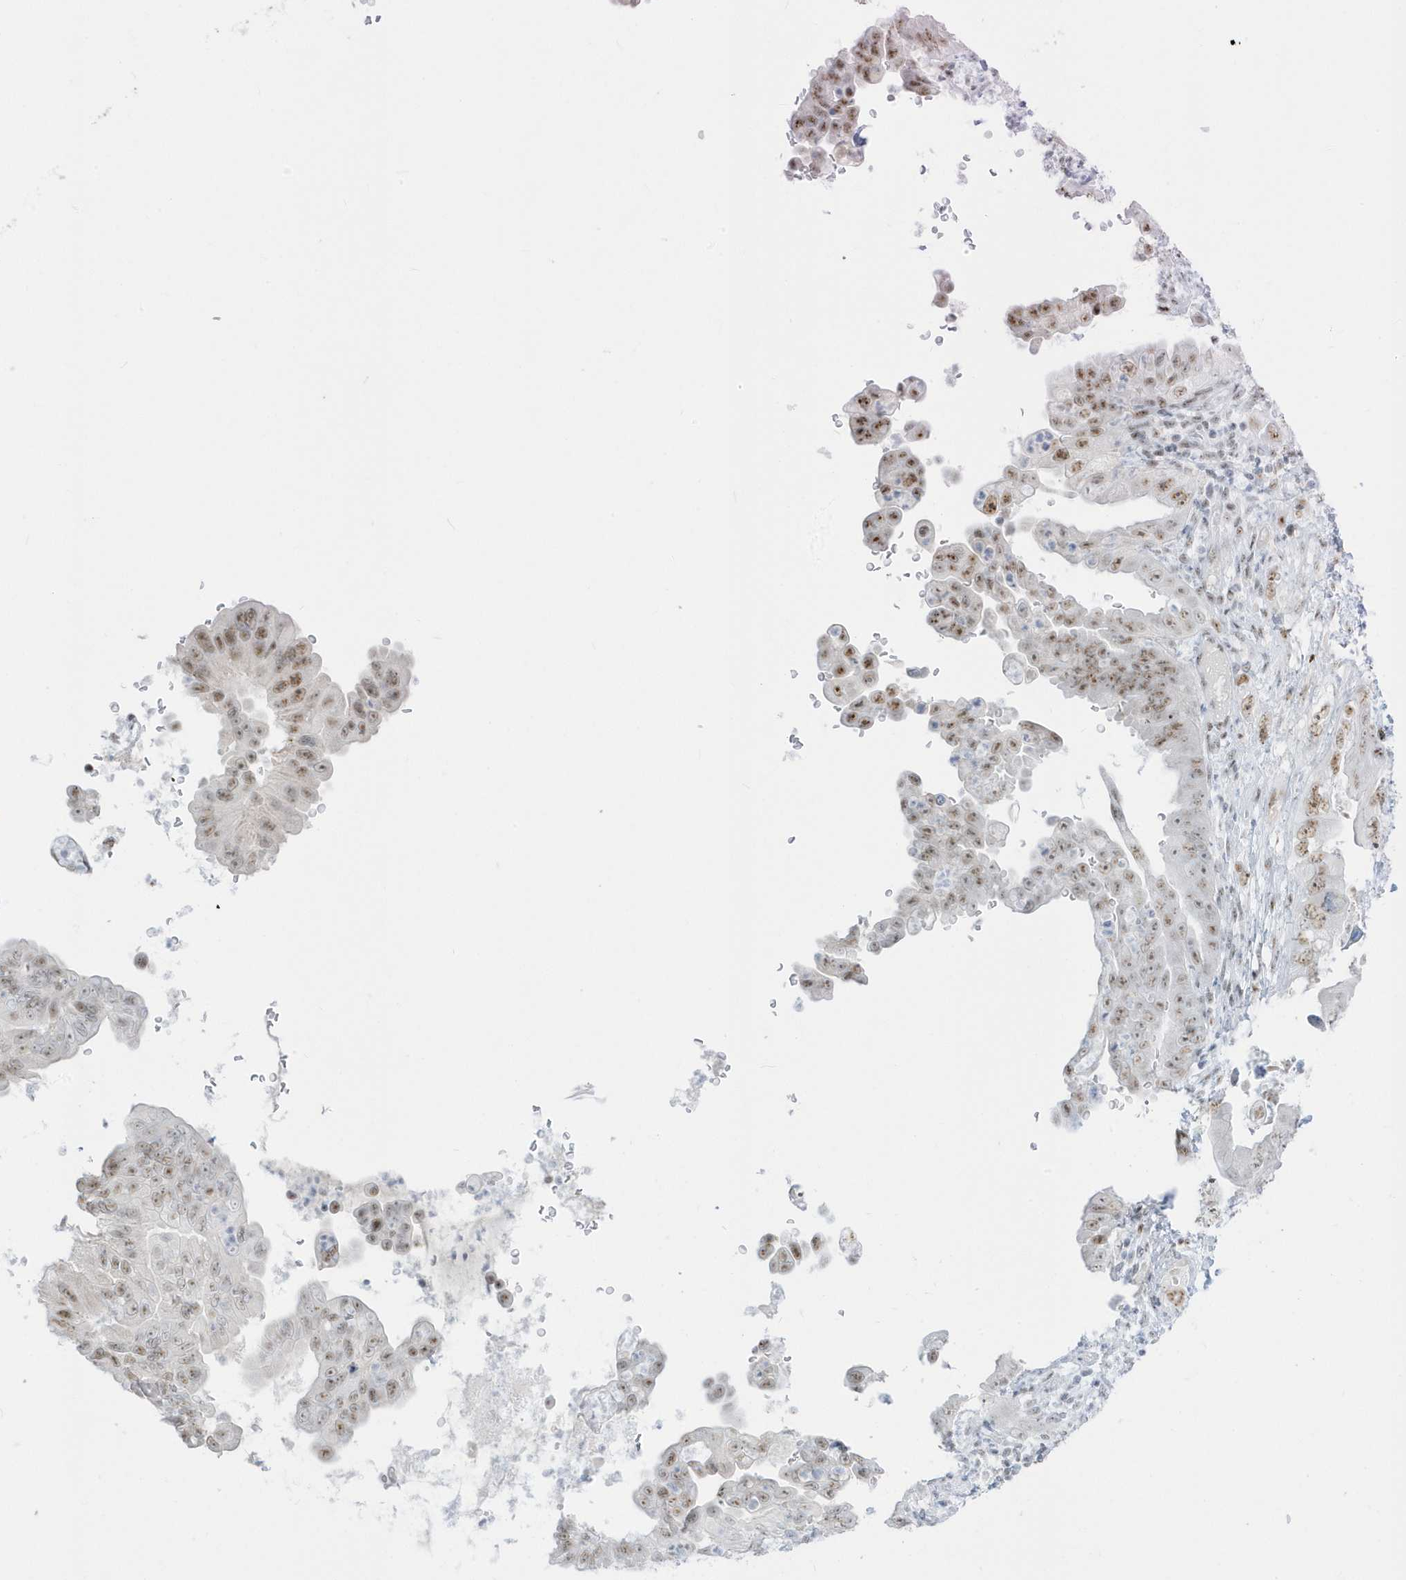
{"staining": {"intensity": "moderate", "quantity": ">75%", "location": "nuclear"}, "tissue": "pancreatic cancer", "cell_type": "Tumor cells", "image_type": "cancer", "snomed": [{"axis": "morphology", "description": "Adenocarcinoma, NOS"}, {"axis": "topography", "description": "Pancreas"}], "caption": "Human adenocarcinoma (pancreatic) stained with a brown dye reveals moderate nuclear positive expression in about >75% of tumor cells.", "gene": "PLEKHN1", "patient": {"sex": "female", "age": 78}}